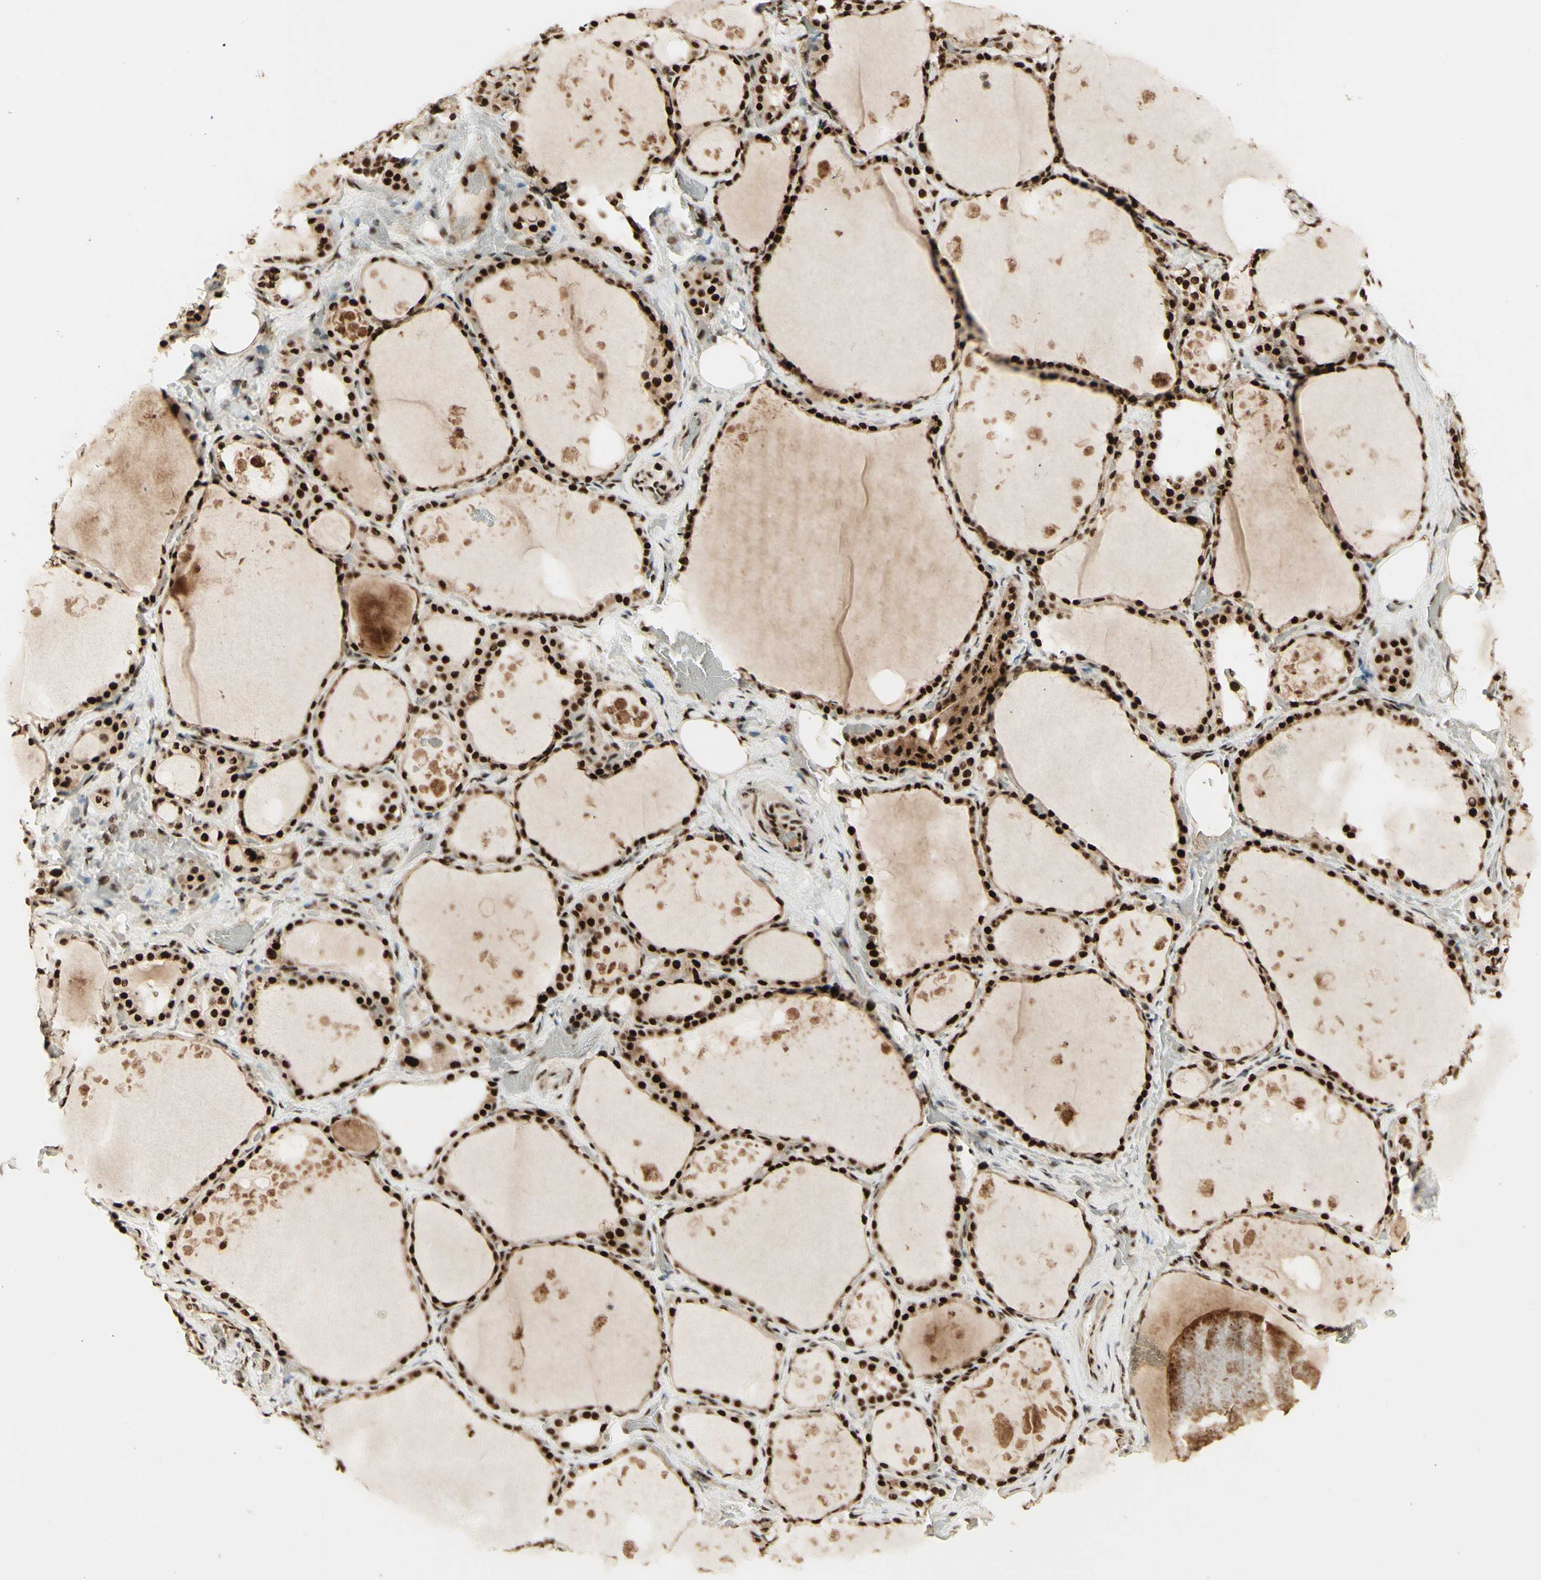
{"staining": {"intensity": "strong", "quantity": ">75%", "location": "cytoplasmic/membranous,nuclear"}, "tissue": "thyroid gland", "cell_type": "Glandular cells", "image_type": "normal", "snomed": [{"axis": "morphology", "description": "Normal tissue, NOS"}, {"axis": "topography", "description": "Thyroid gland"}], "caption": "An image of thyroid gland stained for a protein exhibits strong cytoplasmic/membranous,nuclear brown staining in glandular cells. (DAB (3,3'-diaminobenzidine) IHC, brown staining for protein, blue staining for nuclei).", "gene": "DHX9", "patient": {"sex": "male", "age": 61}}